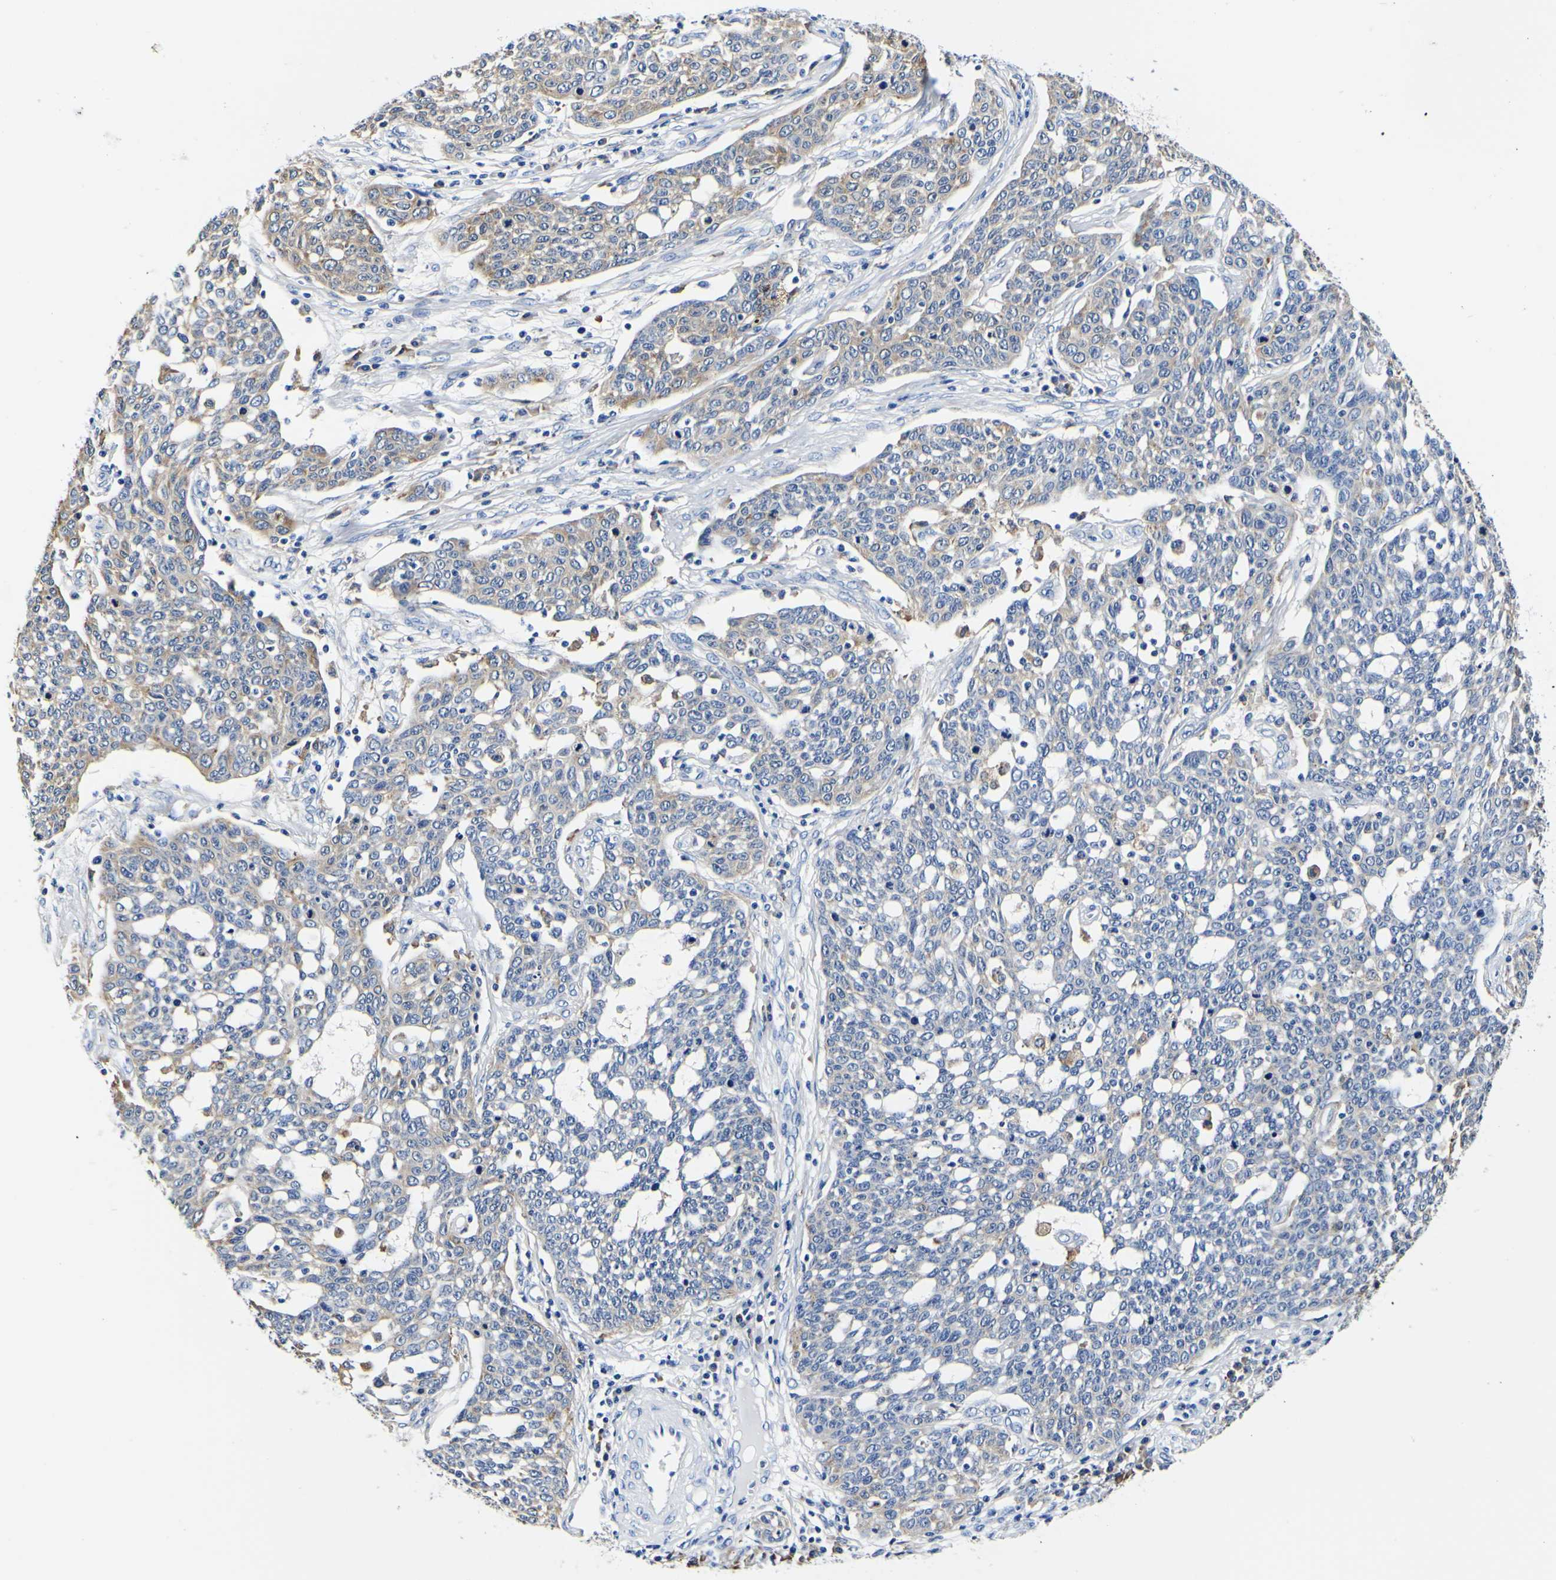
{"staining": {"intensity": "moderate", "quantity": ">75%", "location": "cytoplasmic/membranous"}, "tissue": "cervical cancer", "cell_type": "Tumor cells", "image_type": "cancer", "snomed": [{"axis": "morphology", "description": "Squamous cell carcinoma, NOS"}, {"axis": "topography", "description": "Cervix"}], "caption": "A medium amount of moderate cytoplasmic/membranous expression is identified in about >75% of tumor cells in cervical cancer (squamous cell carcinoma) tissue. The protein is shown in brown color, while the nuclei are stained blue.", "gene": "P4HB", "patient": {"sex": "female", "age": 34}}